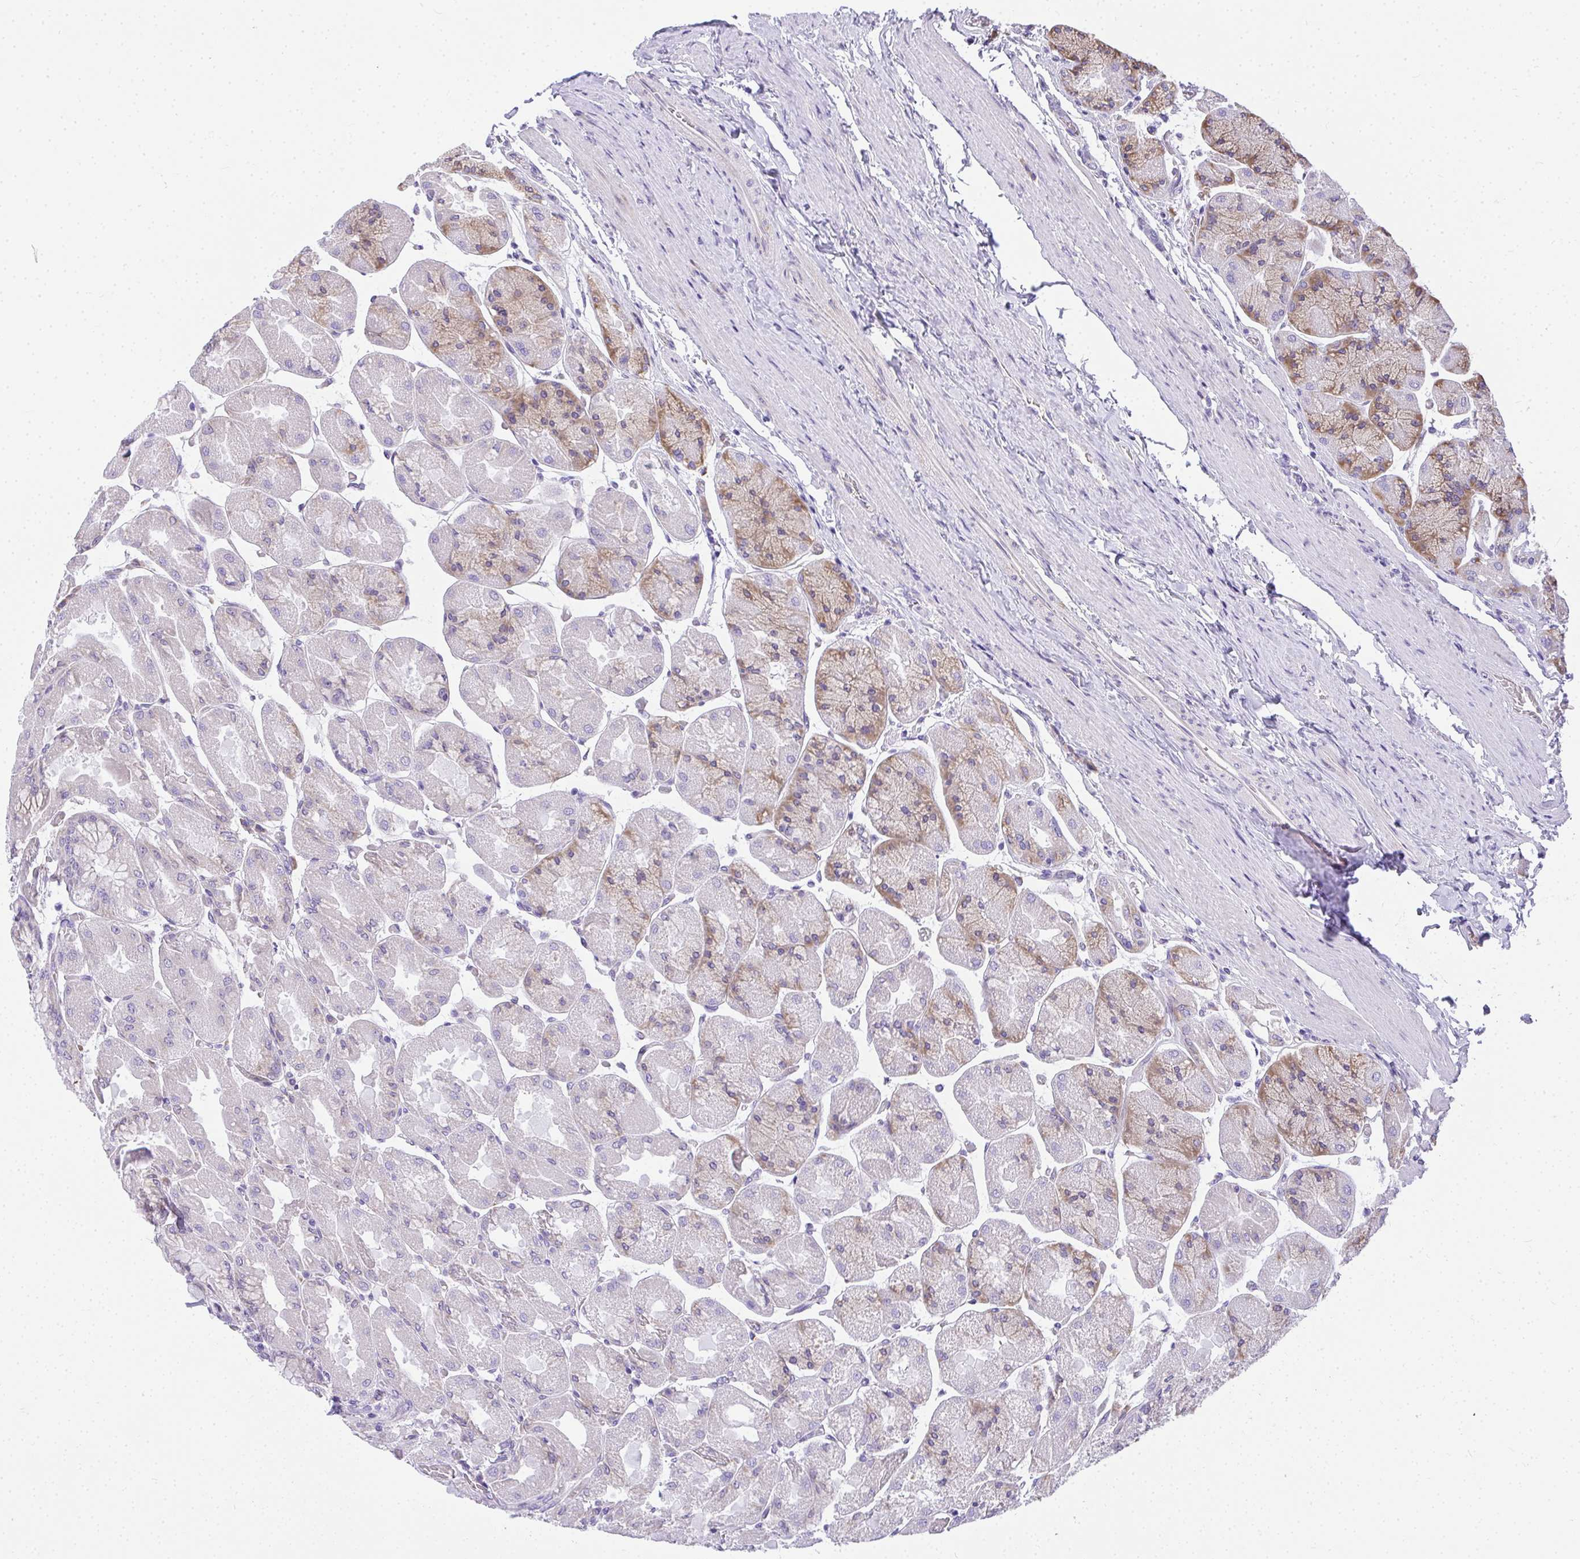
{"staining": {"intensity": "moderate", "quantity": "<25%", "location": "cytoplasmic/membranous"}, "tissue": "stomach", "cell_type": "Glandular cells", "image_type": "normal", "snomed": [{"axis": "morphology", "description": "Normal tissue, NOS"}, {"axis": "topography", "description": "Stomach"}], "caption": "This histopathology image displays immunohistochemistry staining of normal stomach, with low moderate cytoplasmic/membranous positivity in approximately <25% of glandular cells.", "gene": "ADRA2C", "patient": {"sex": "female", "age": 61}}